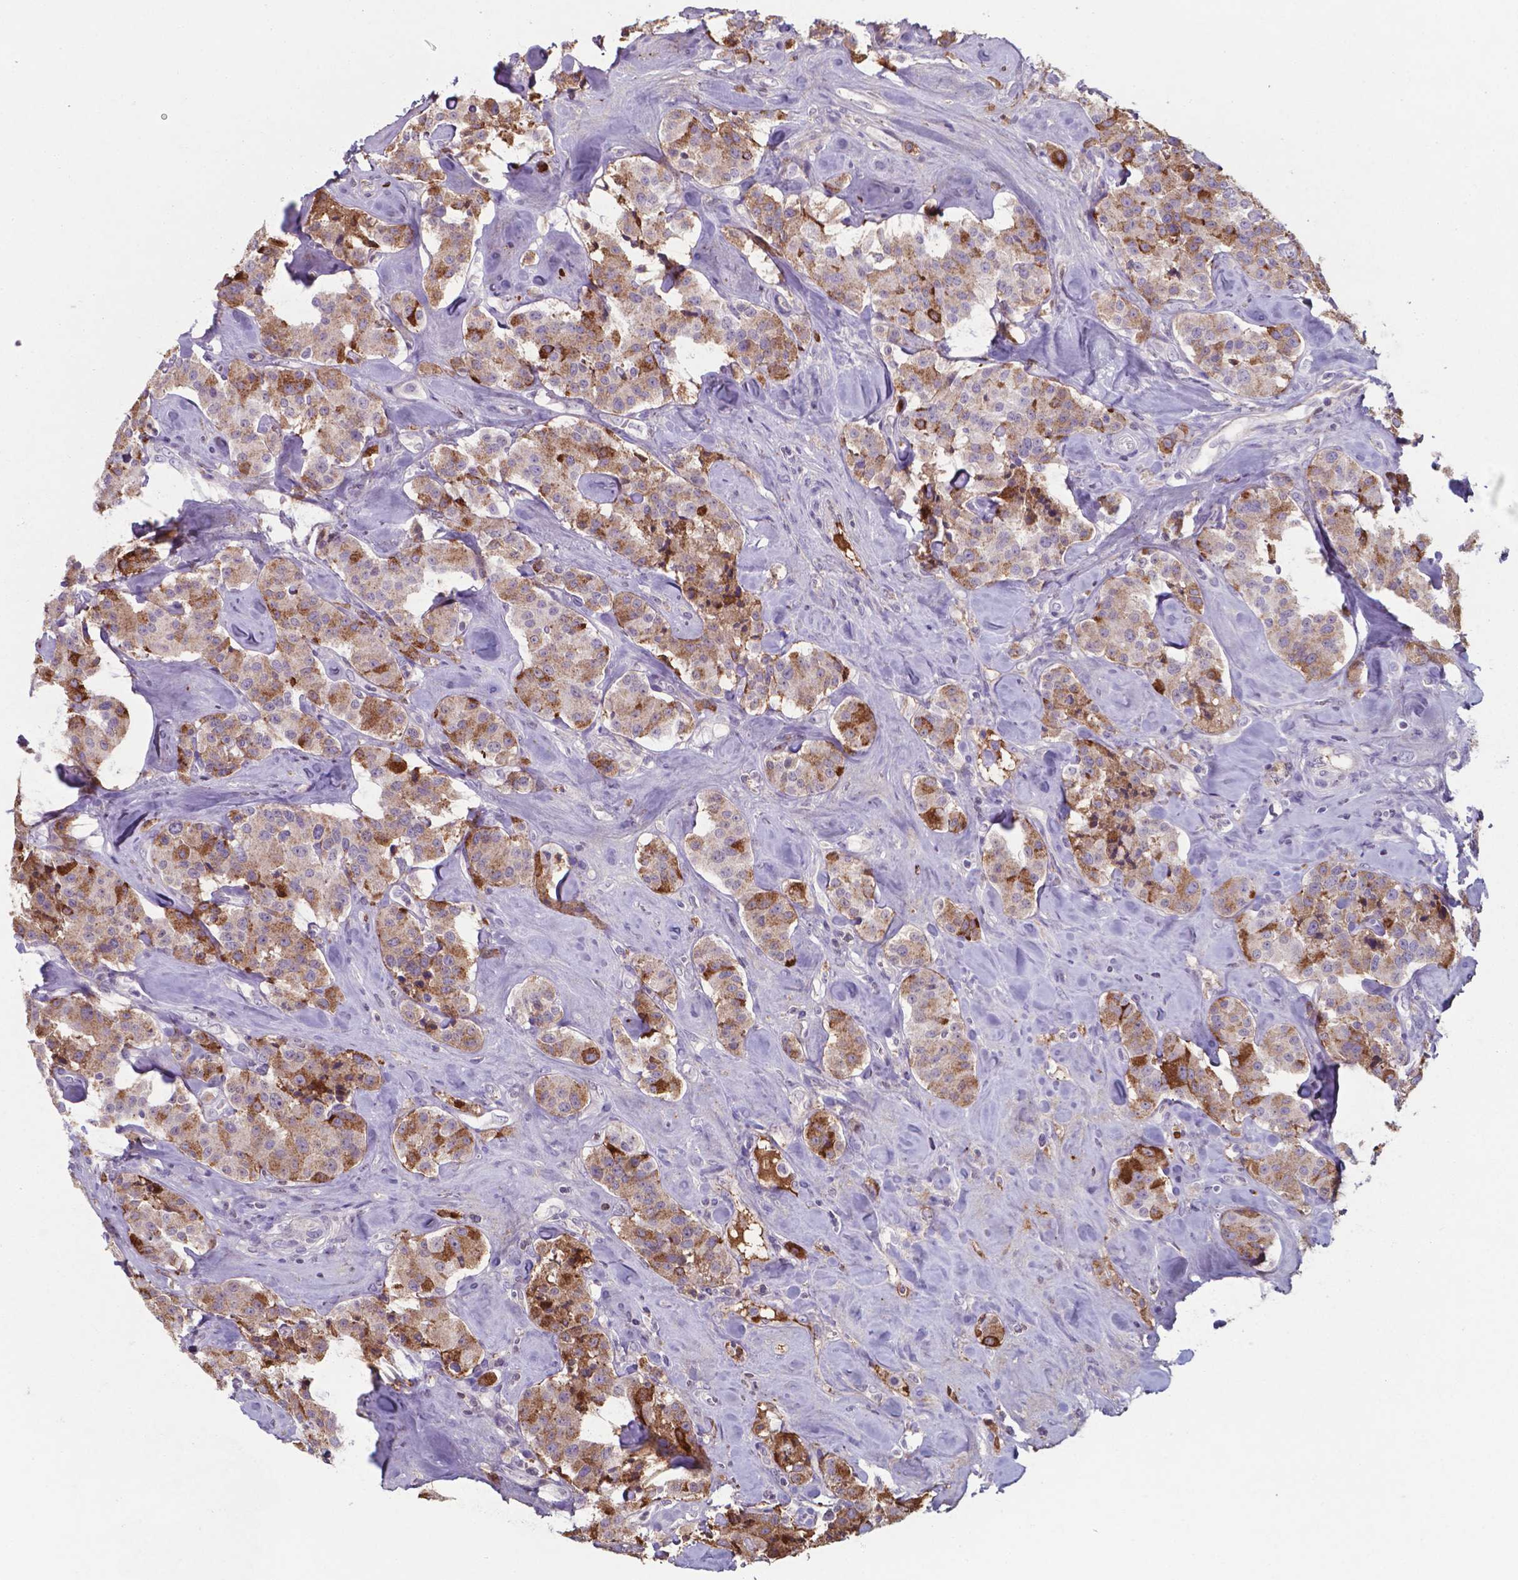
{"staining": {"intensity": "moderate", "quantity": ">75%", "location": "cytoplasmic/membranous"}, "tissue": "carcinoid", "cell_type": "Tumor cells", "image_type": "cancer", "snomed": [{"axis": "morphology", "description": "Carcinoid, malignant, NOS"}, {"axis": "topography", "description": "Pancreas"}], "caption": "Tumor cells show medium levels of moderate cytoplasmic/membranous positivity in about >75% of cells in human carcinoid (malignant). The protein of interest is stained brown, and the nuclei are stained in blue (DAB (3,3'-diaminobenzidine) IHC with brightfield microscopy, high magnification).", "gene": "SERPINA1", "patient": {"sex": "male", "age": 41}}